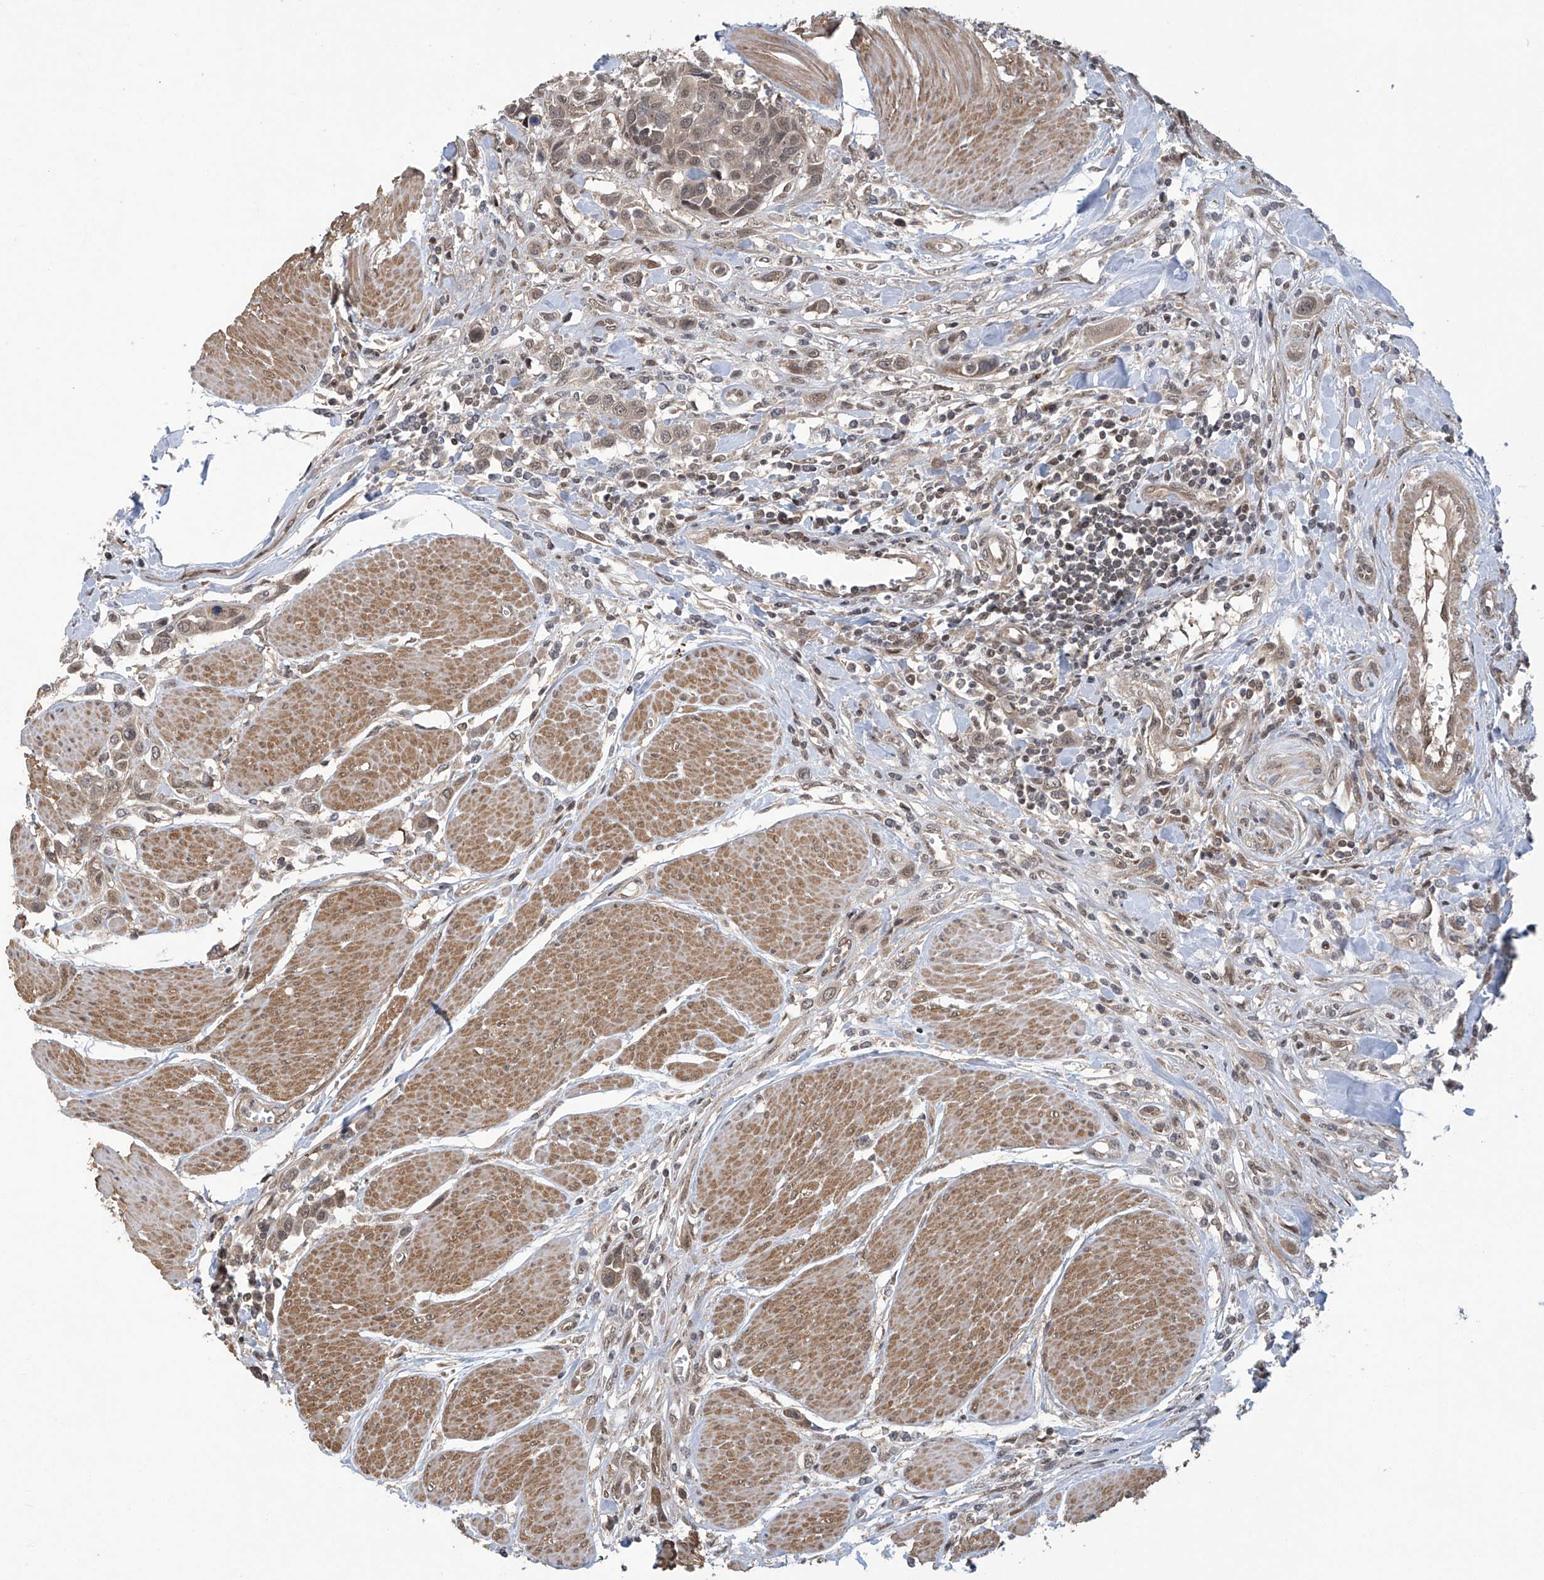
{"staining": {"intensity": "weak", "quantity": ">75%", "location": "nuclear"}, "tissue": "urothelial cancer", "cell_type": "Tumor cells", "image_type": "cancer", "snomed": [{"axis": "morphology", "description": "Urothelial carcinoma, High grade"}, {"axis": "topography", "description": "Urinary bladder"}], "caption": "High-grade urothelial carcinoma tissue shows weak nuclear expression in approximately >75% of tumor cells, visualized by immunohistochemistry.", "gene": "ABHD13", "patient": {"sex": "male", "age": 50}}